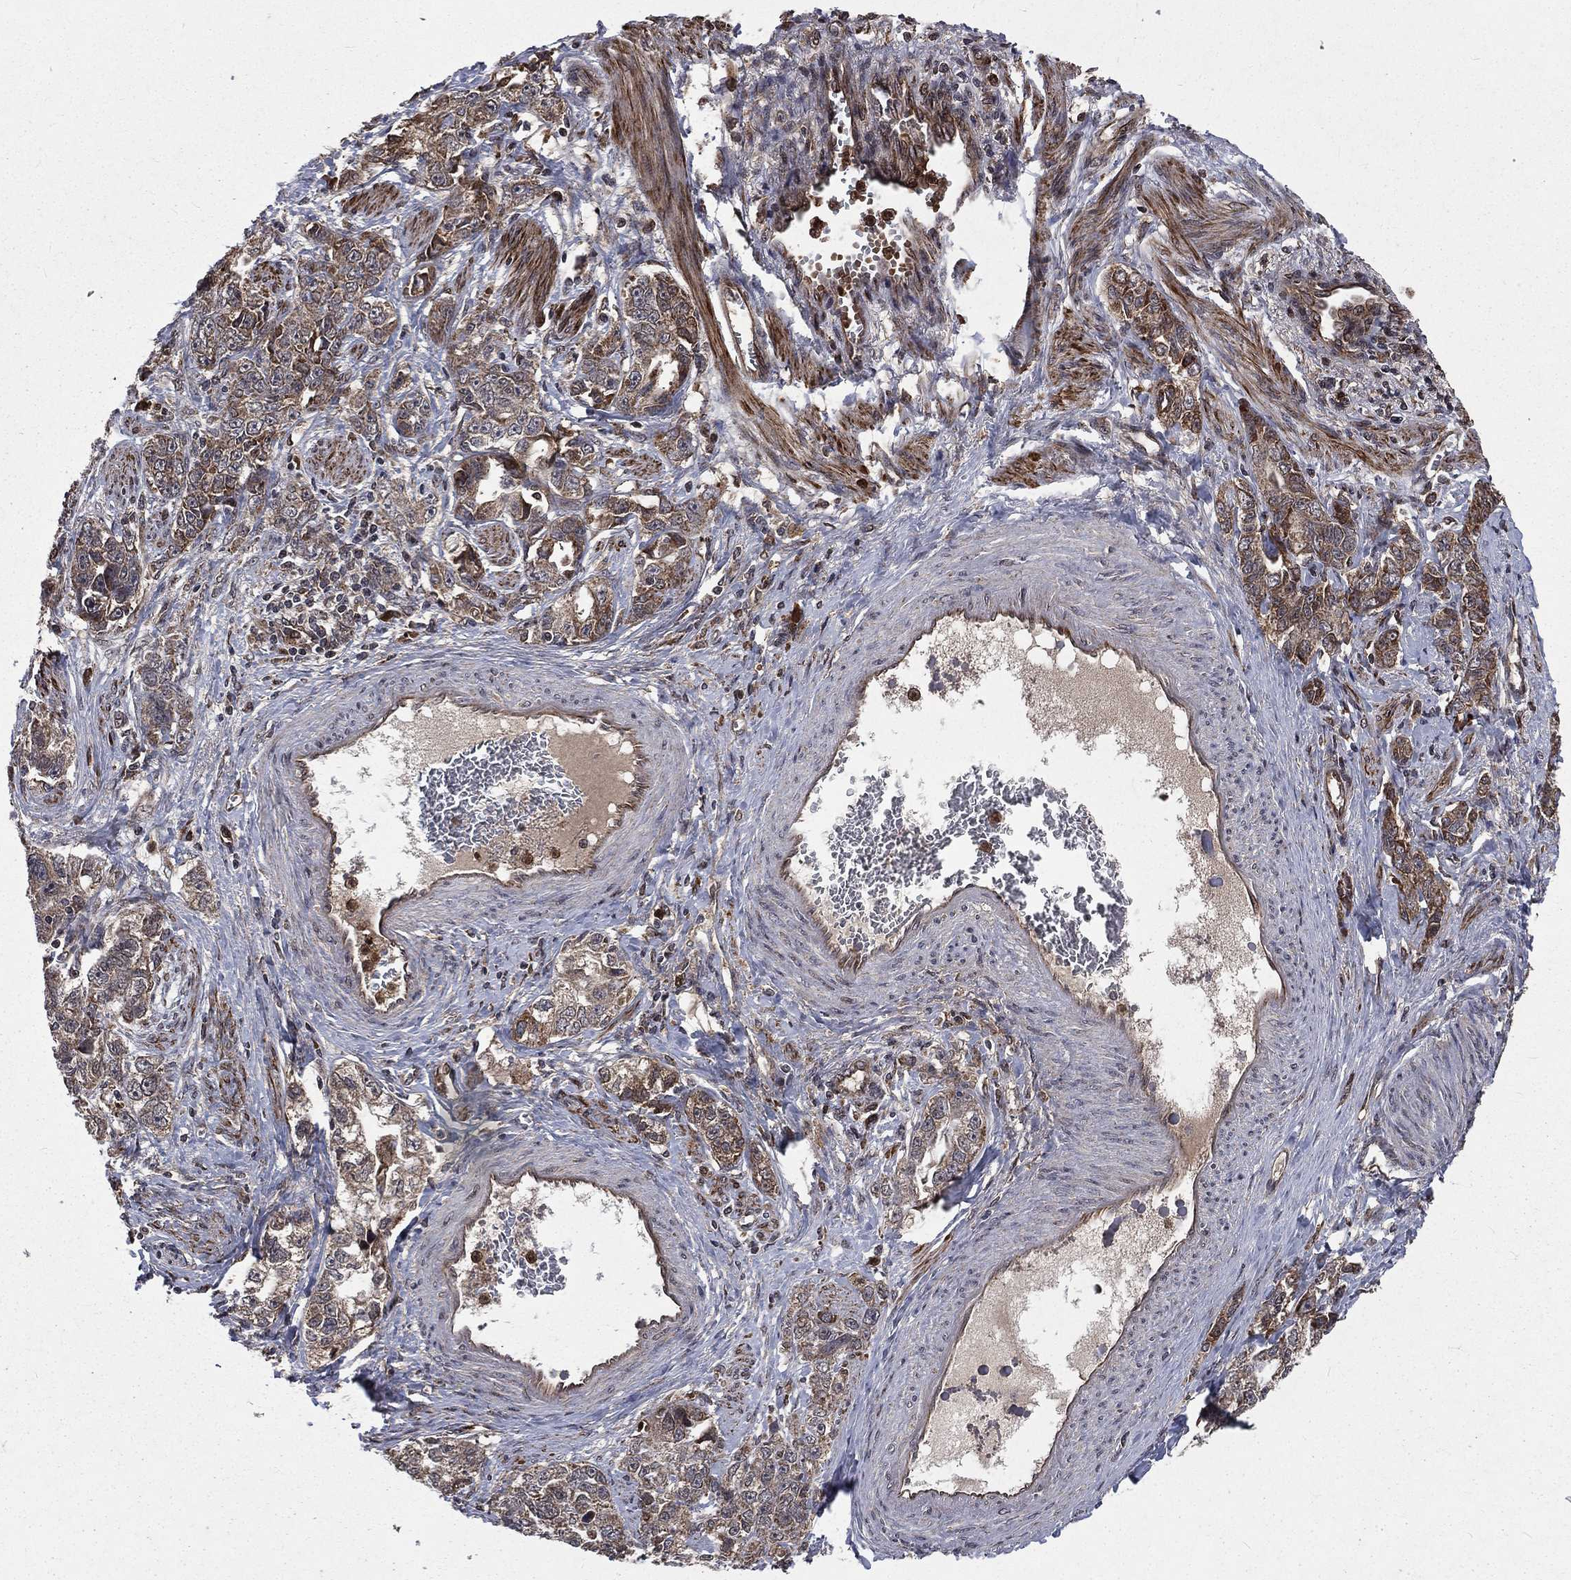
{"staining": {"intensity": "weak", "quantity": ">75%", "location": "cytoplasmic/membranous"}, "tissue": "ovarian cancer", "cell_type": "Tumor cells", "image_type": "cancer", "snomed": [{"axis": "morphology", "description": "Cystadenocarcinoma, serous, NOS"}, {"axis": "topography", "description": "Ovary"}], "caption": "About >75% of tumor cells in human ovarian serous cystadenocarcinoma display weak cytoplasmic/membranous protein expression as visualized by brown immunohistochemical staining.", "gene": "LENG8", "patient": {"sex": "female", "age": 51}}